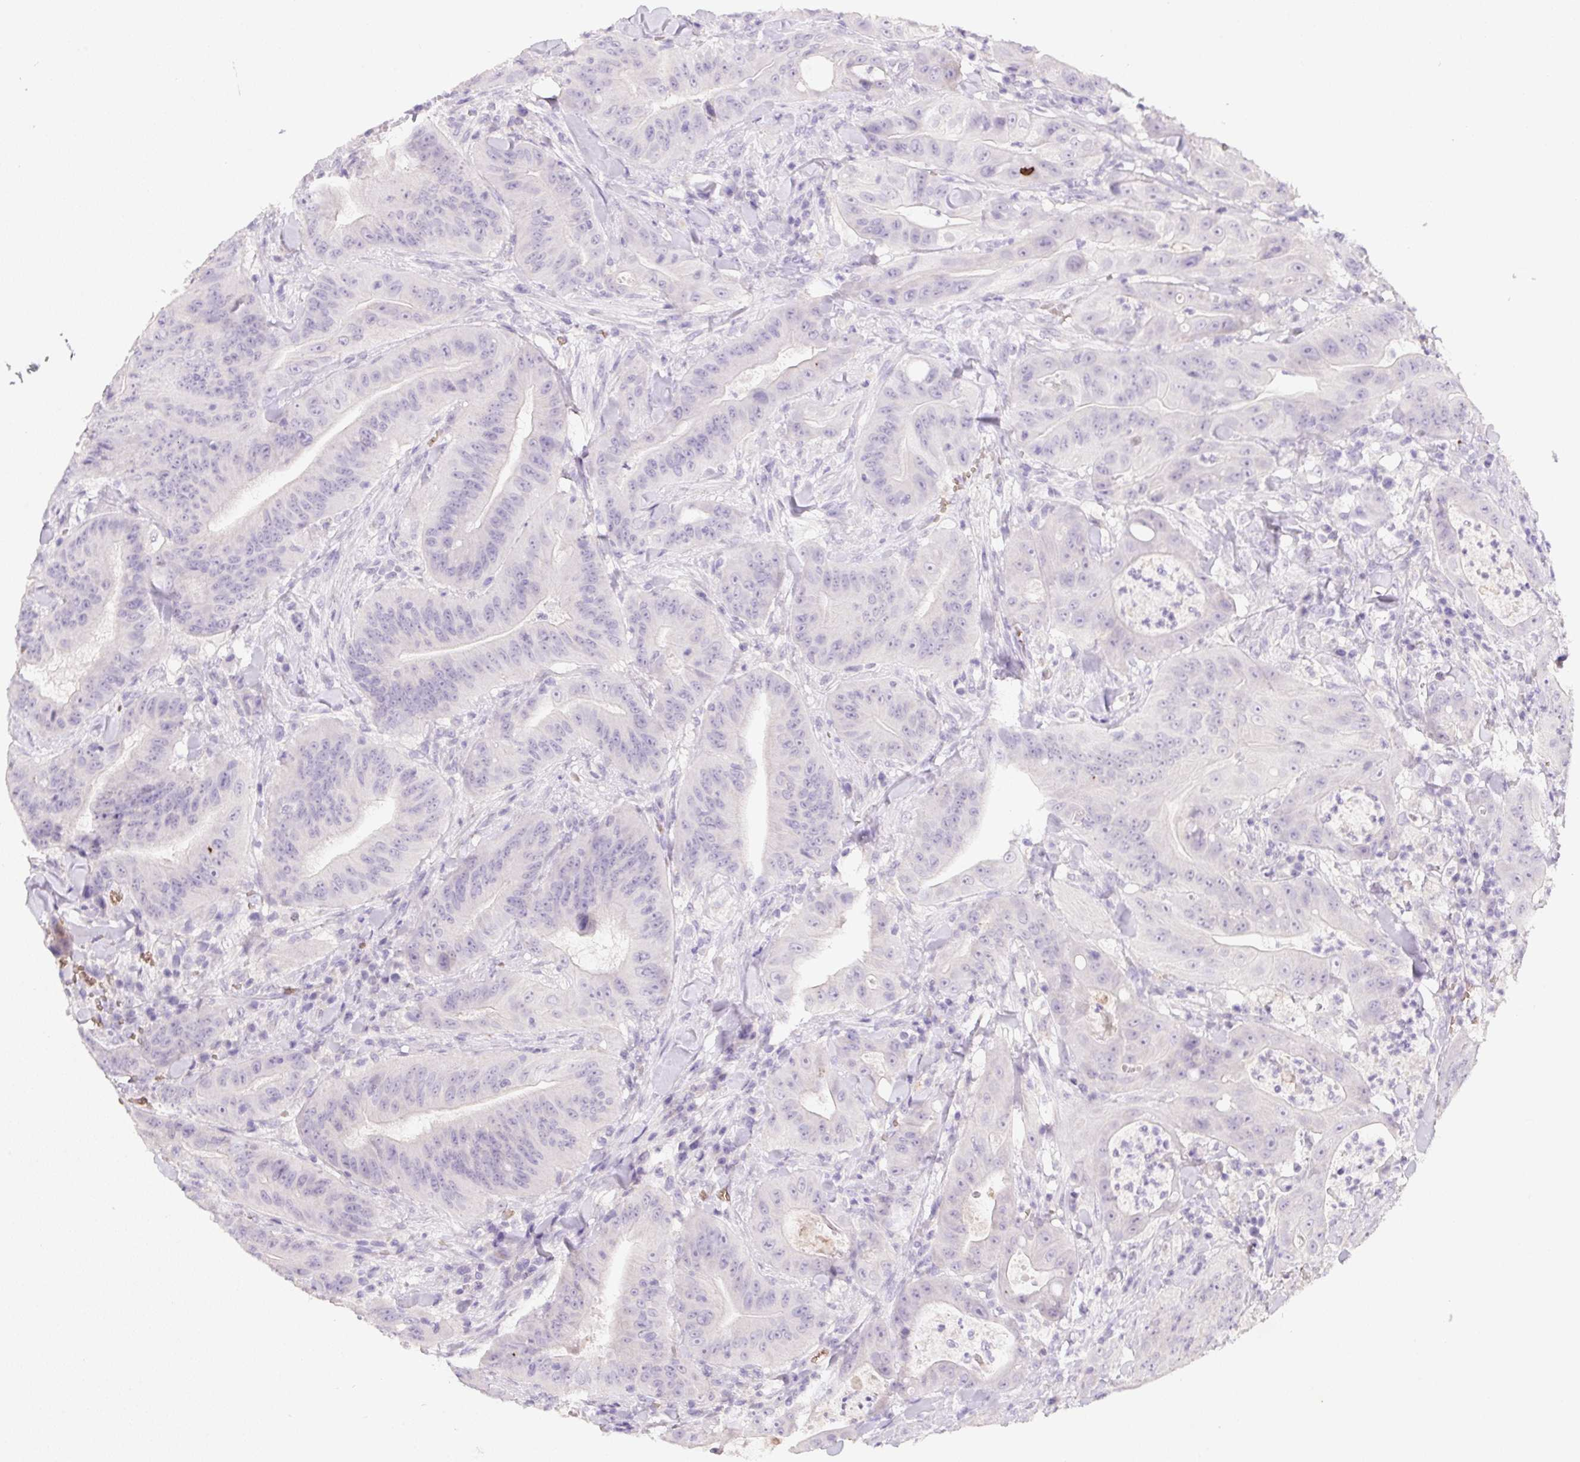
{"staining": {"intensity": "negative", "quantity": "none", "location": "none"}, "tissue": "colorectal cancer", "cell_type": "Tumor cells", "image_type": "cancer", "snomed": [{"axis": "morphology", "description": "Adenocarcinoma, NOS"}, {"axis": "topography", "description": "Colon"}], "caption": "A photomicrograph of colorectal cancer stained for a protein demonstrates no brown staining in tumor cells. (Stains: DAB (3,3'-diaminobenzidine) immunohistochemistry with hematoxylin counter stain, Microscopy: brightfield microscopy at high magnification).", "gene": "DCD", "patient": {"sex": "male", "age": 33}}